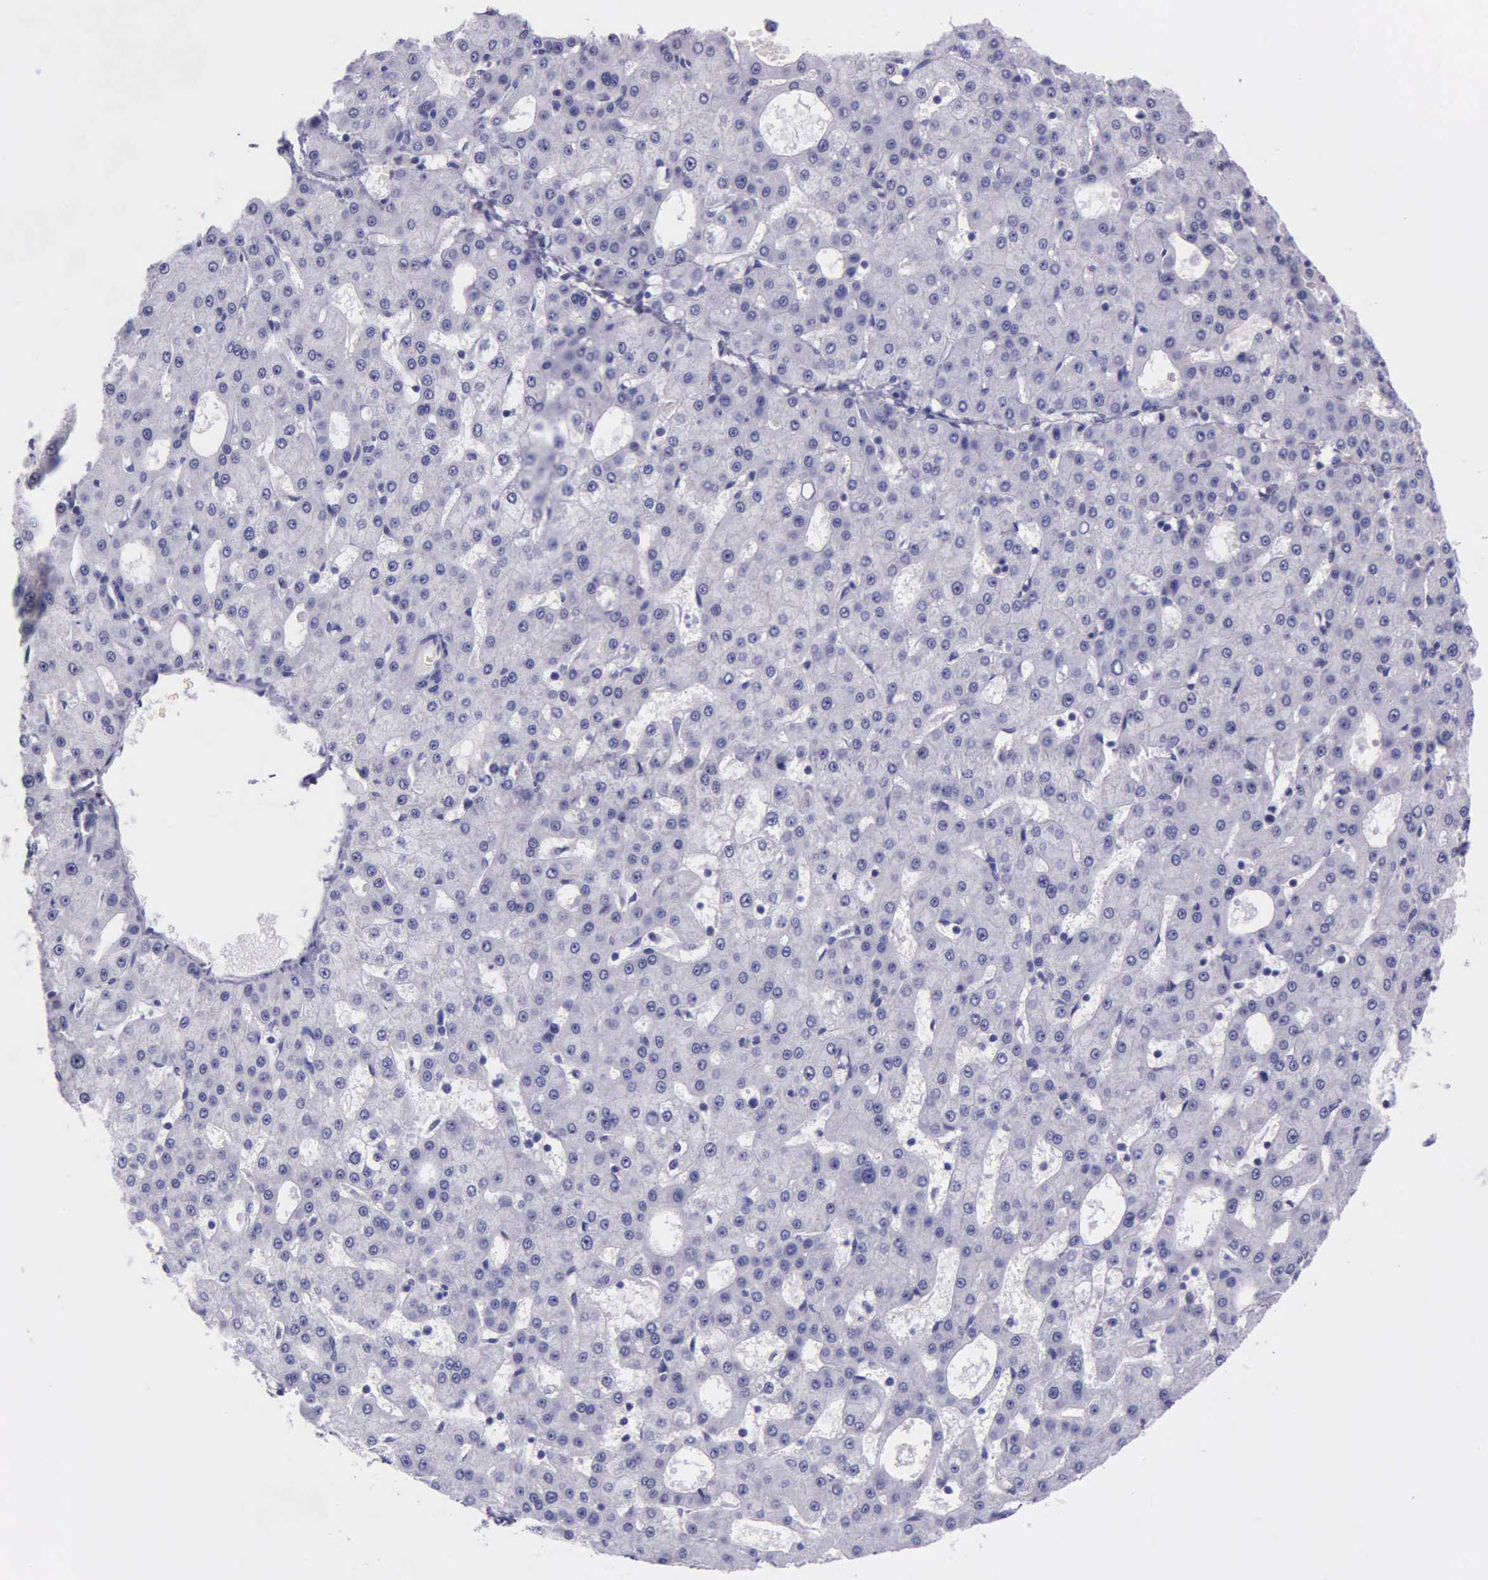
{"staining": {"intensity": "negative", "quantity": "none", "location": "none"}, "tissue": "liver cancer", "cell_type": "Tumor cells", "image_type": "cancer", "snomed": [{"axis": "morphology", "description": "Carcinoma, Hepatocellular, NOS"}, {"axis": "topography", "description": "Liver"}], "caption": "A high-resolution histopathology image shows IHC staining of liver cancer (hepatocellular carcinoma), which exhibits no significant positivity in tumor cells.", "gene": "AHNAK2", "patient": {"sex": "male", "age": 47}}